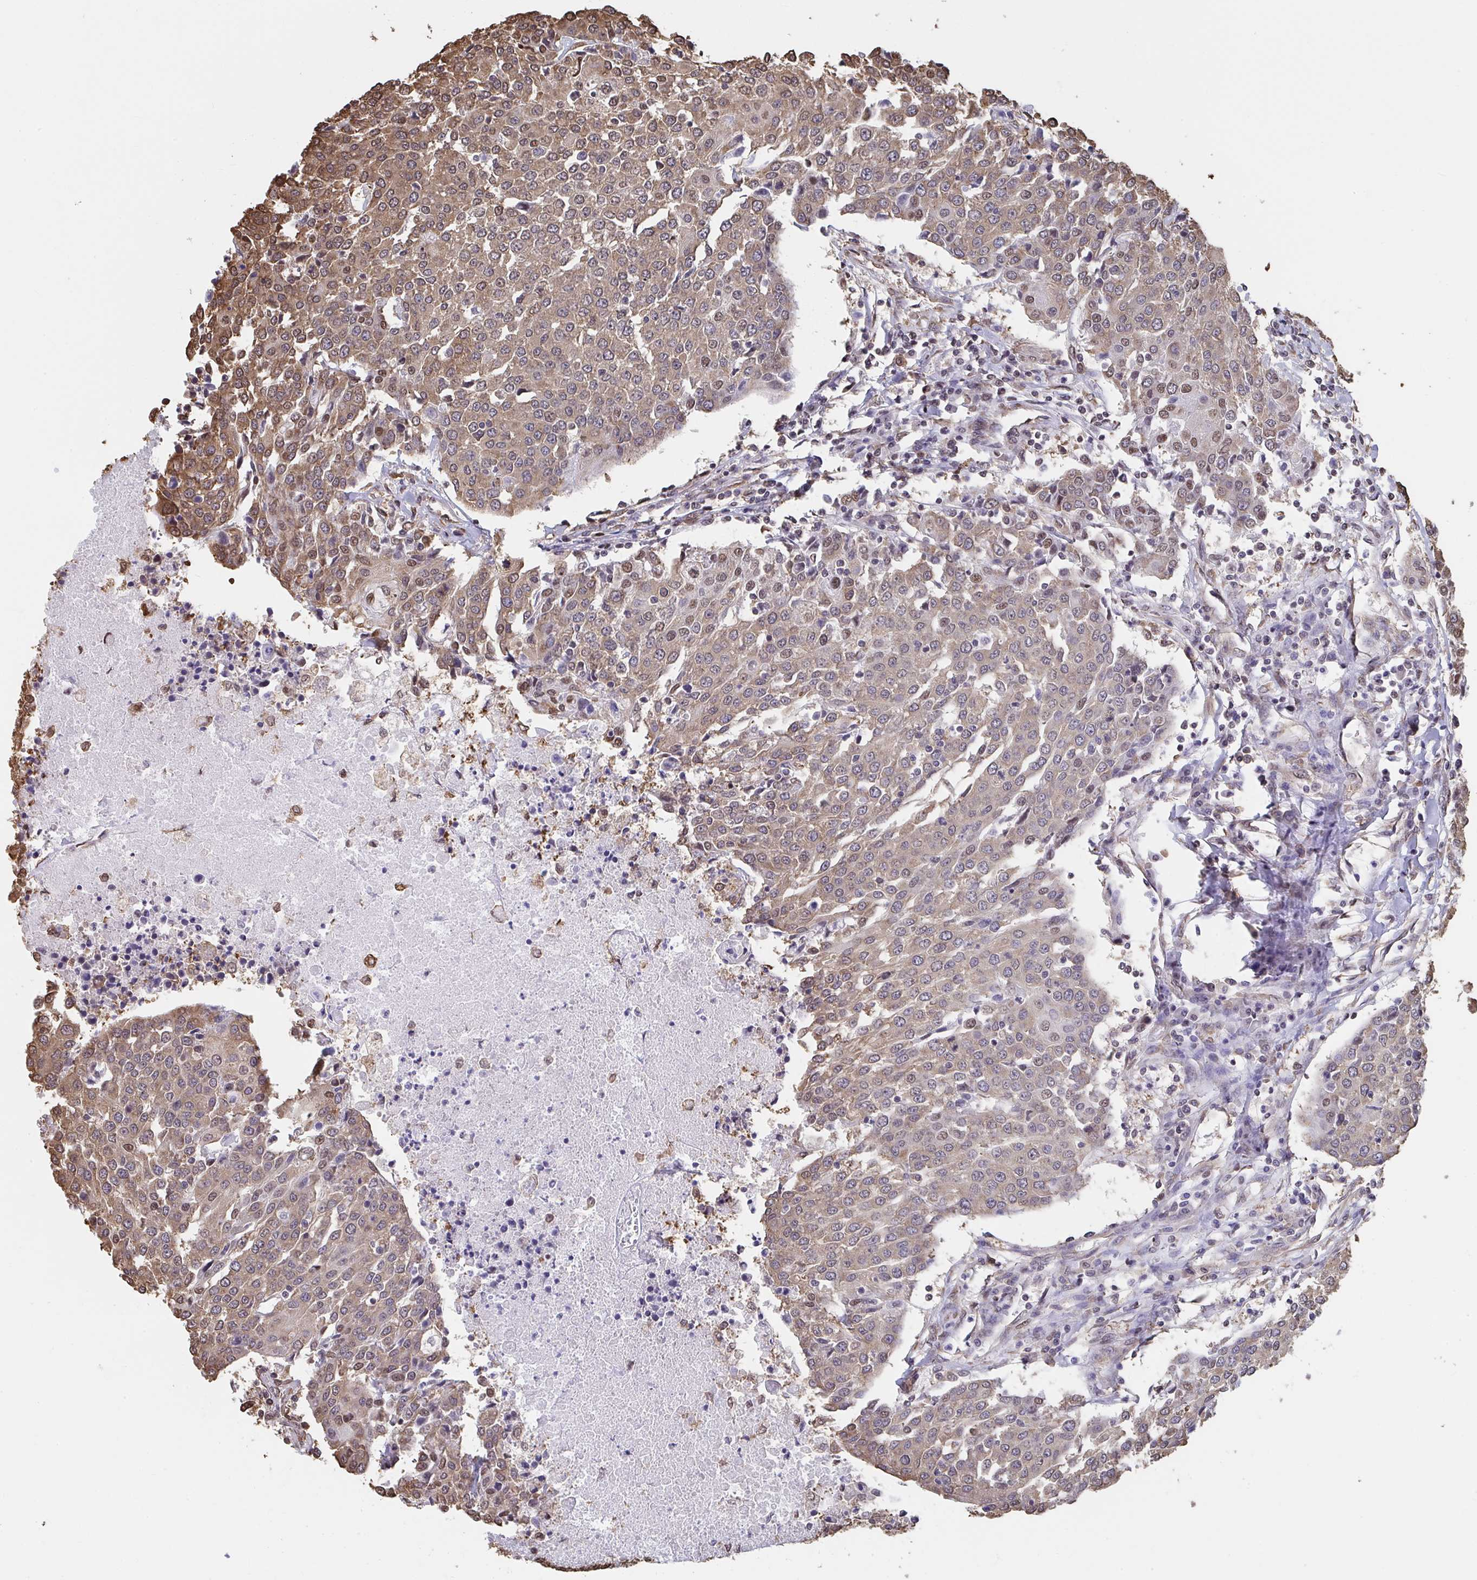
{"staining": {"intensity": "moderate", "quantity": ">75%", "location": "cytoplasmic/membranous"}, "tissue": "urothelial cancer", "cell_type": "Tumor cells", "image_type": "cancer", "snomed": [{"axis": "morphology", "description": "Urothelial carcinoma, High grade"}, {"axis": "topography", "description": "Urinary bladder"}], "caption": "High-grade urothelial carcinoma stained for a protein (brown) exhibits moderate cytoplasmic/membranous positive staining in about >75% of tumor cells.", "gene": "SYNCRIP", "patient": {"sex": "female", "age": 85}}